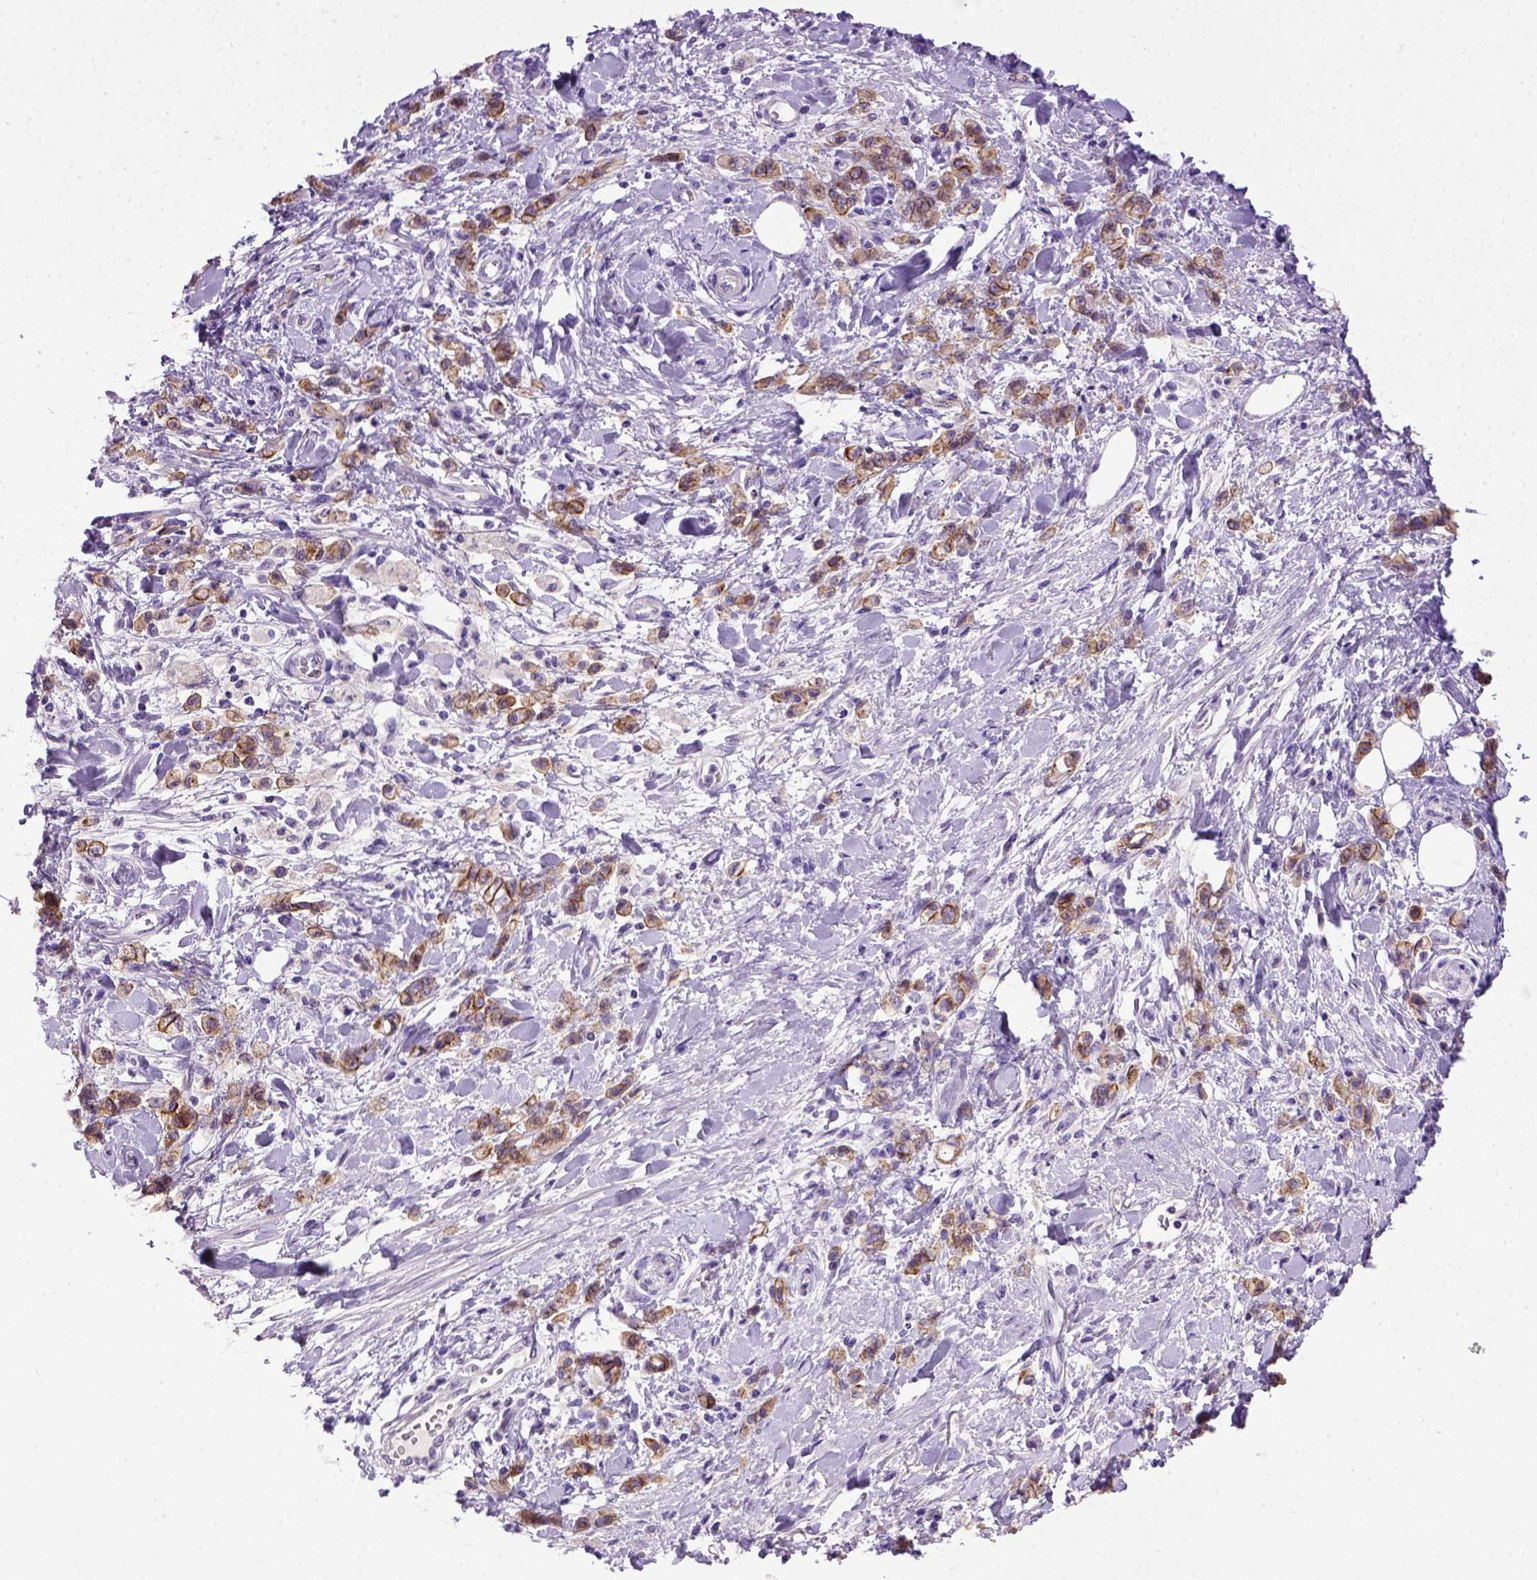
{"staining": {"intensity": "moderate", "quantity": ">75%", "location": "cytoplasmic/membranous"}, "tissue": "stomach cancer", "cell_type": "Tumor cells", "image_type": "cancer", "snomed": [{"axis": "morphology", "description": "Adenocarcinoma, NOS"}, {"axis": "topography", "description": "Stomach"}], "caption": "Immunohistochemical staining of adenocarcinoma (stomach) demonstrates medium levels of moderate cytoplasmic/membranous protein expression in approximately >75% of tumor cells.", "gene": "CDH1", "patient": {"sex": "male", "age": 77}}